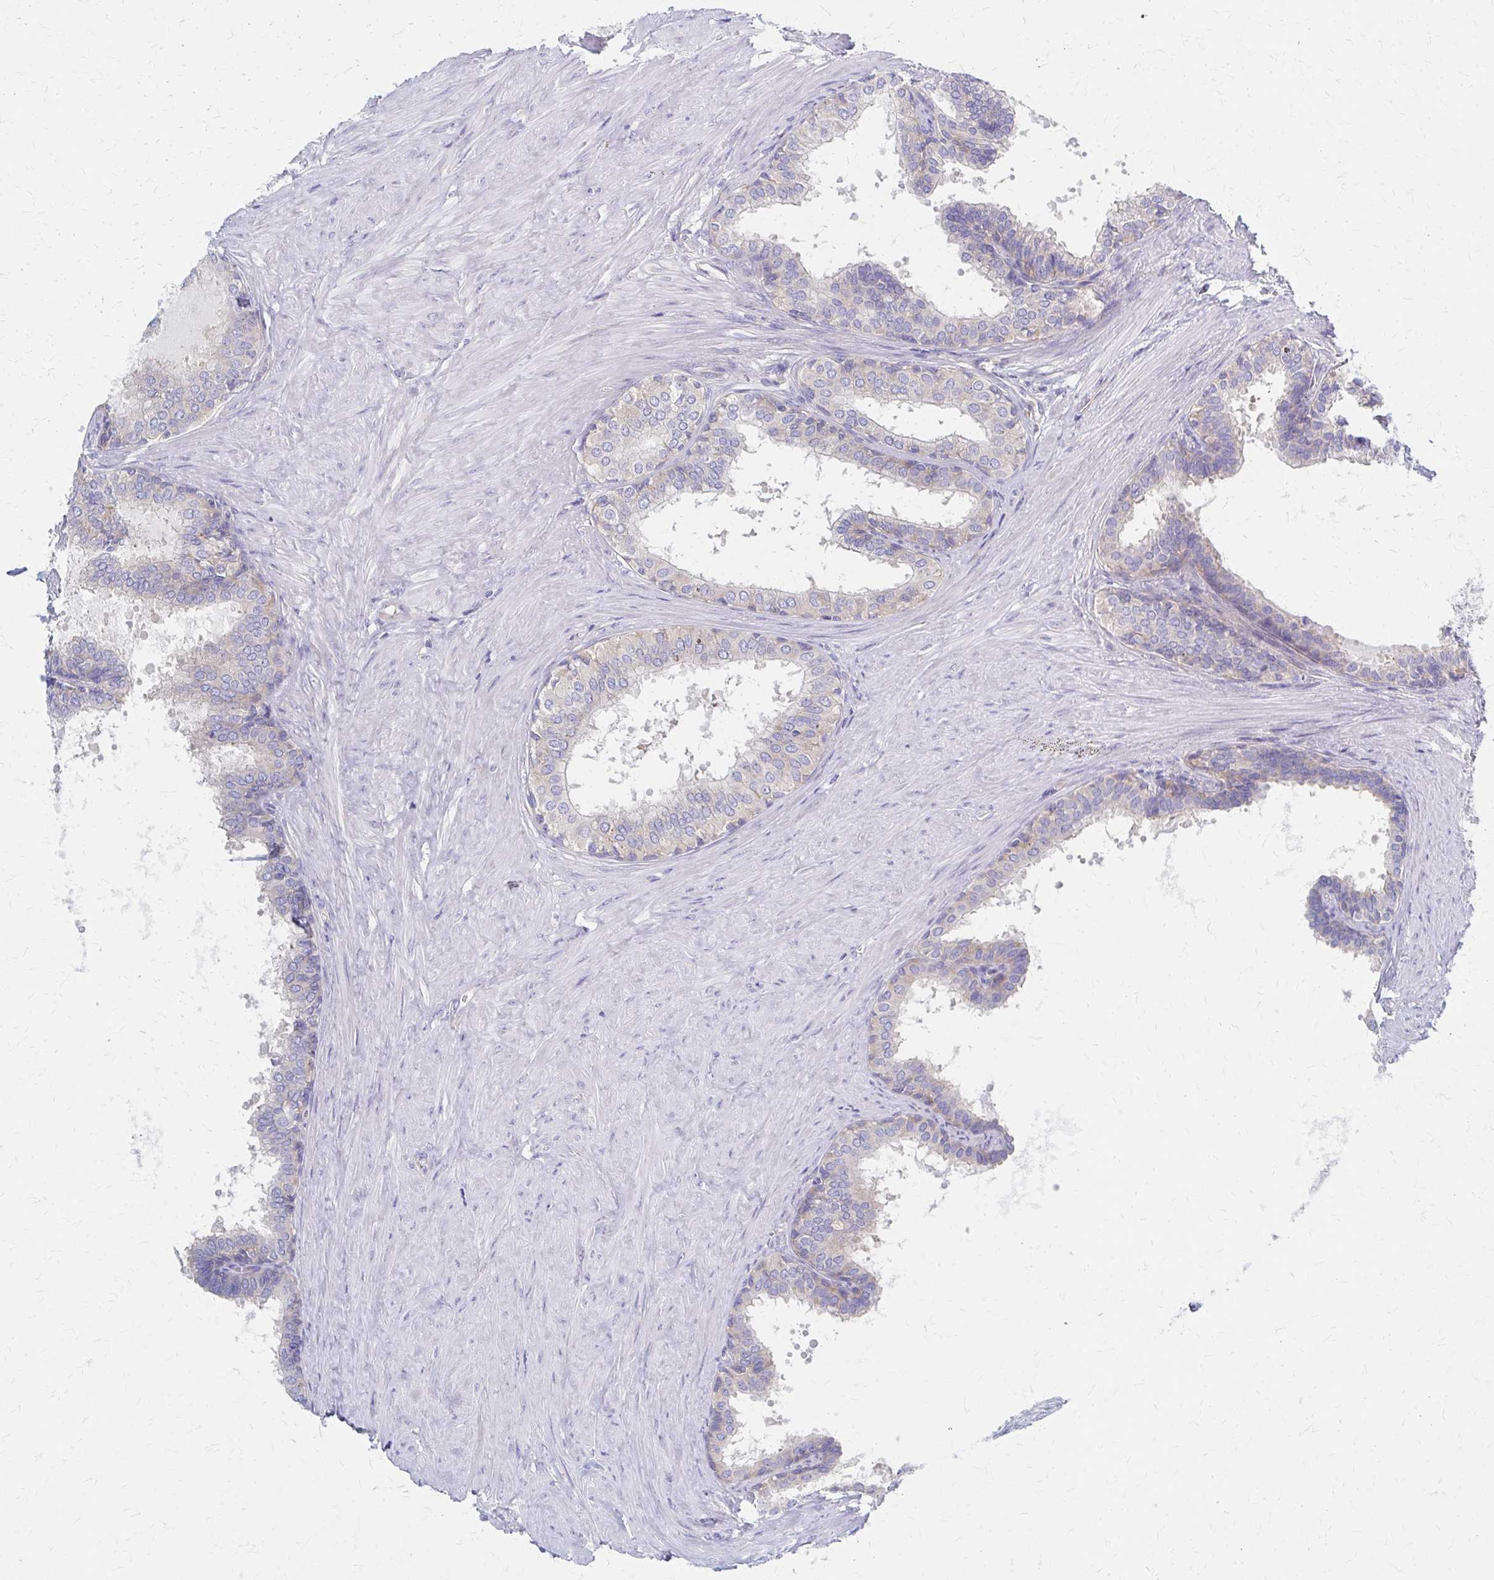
{"staining": {"intensity": "weak", "quantity": "<25%", "location": "cytoplasmic/membranous"}, "tissue": "prostate", "cell_type": "Glandular cells", "image_type": "normal", "snomed": [{"axis": "morphology", "description": "Normal tissue, NOS"}, {"axis": "topography", "description": "Prostate"}, {"axis": "topography", "description": "Peripheral nerve tissue"}], "caption": "High power microscopy image of an immunohistochemistry photomicrograph of benign prostate, revealing no significant expression in glandular cells.", "gene": "RPL27A", "patient": {"sex": "male", "age": 55}}